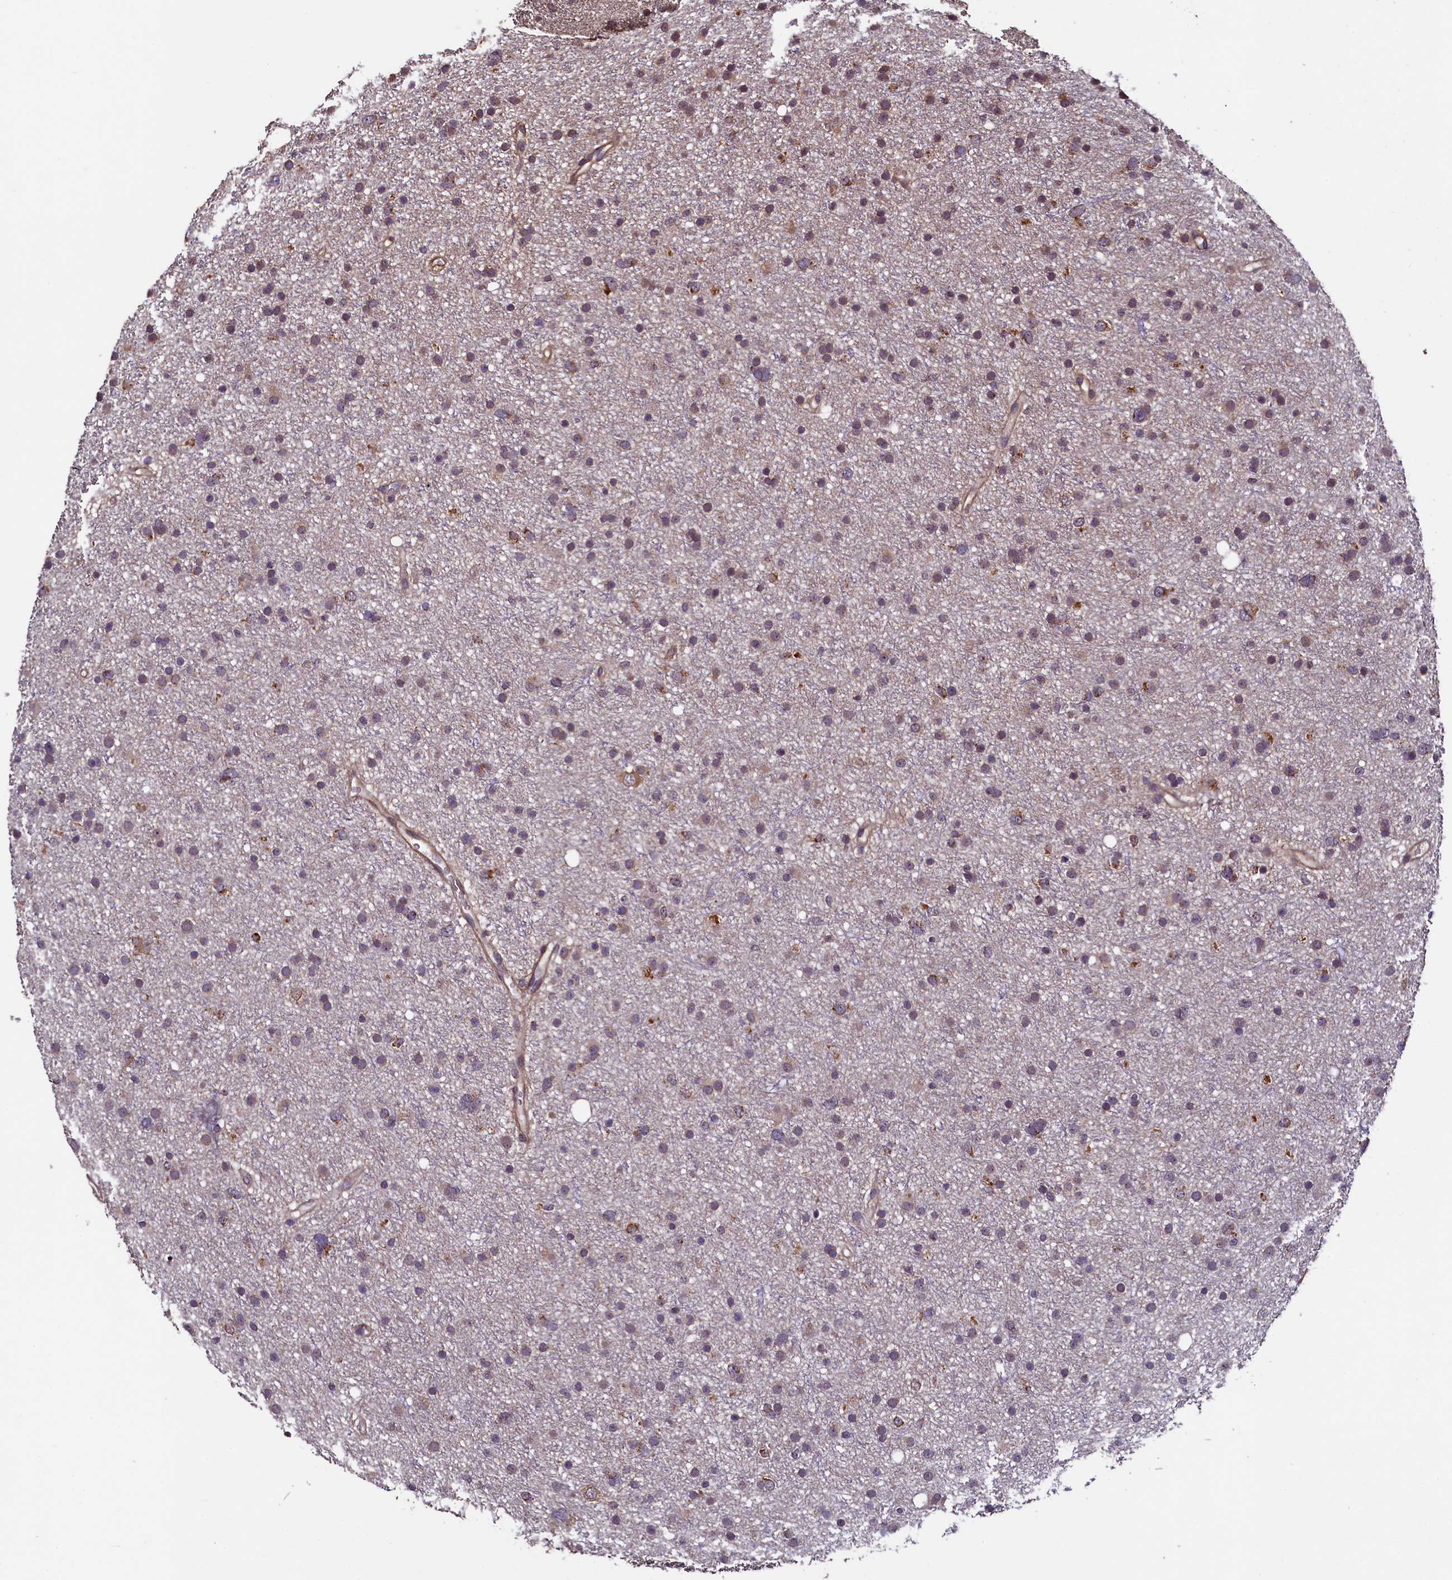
{"staining": {"intensity": "moderate", "quantity": "<25%", "location": "cytoplasmic/membranous"}, "tissue": "glioma", "cell_type": "Tumor cells", "image_type": "cancer", "snomed": [{"axis": "morphology", "description": "Glioma, malignant, Low grade"}, {"axis": "topography", "description": "Cerebral cortex"}], "caption": "Brown immunohistochemical staining in human glioma shows moderate cytoplasmic/membranous expression in approximately <25% of tumor cells.", "gene": "RBFA", "patient": {"sex": "female", "age": 39}}